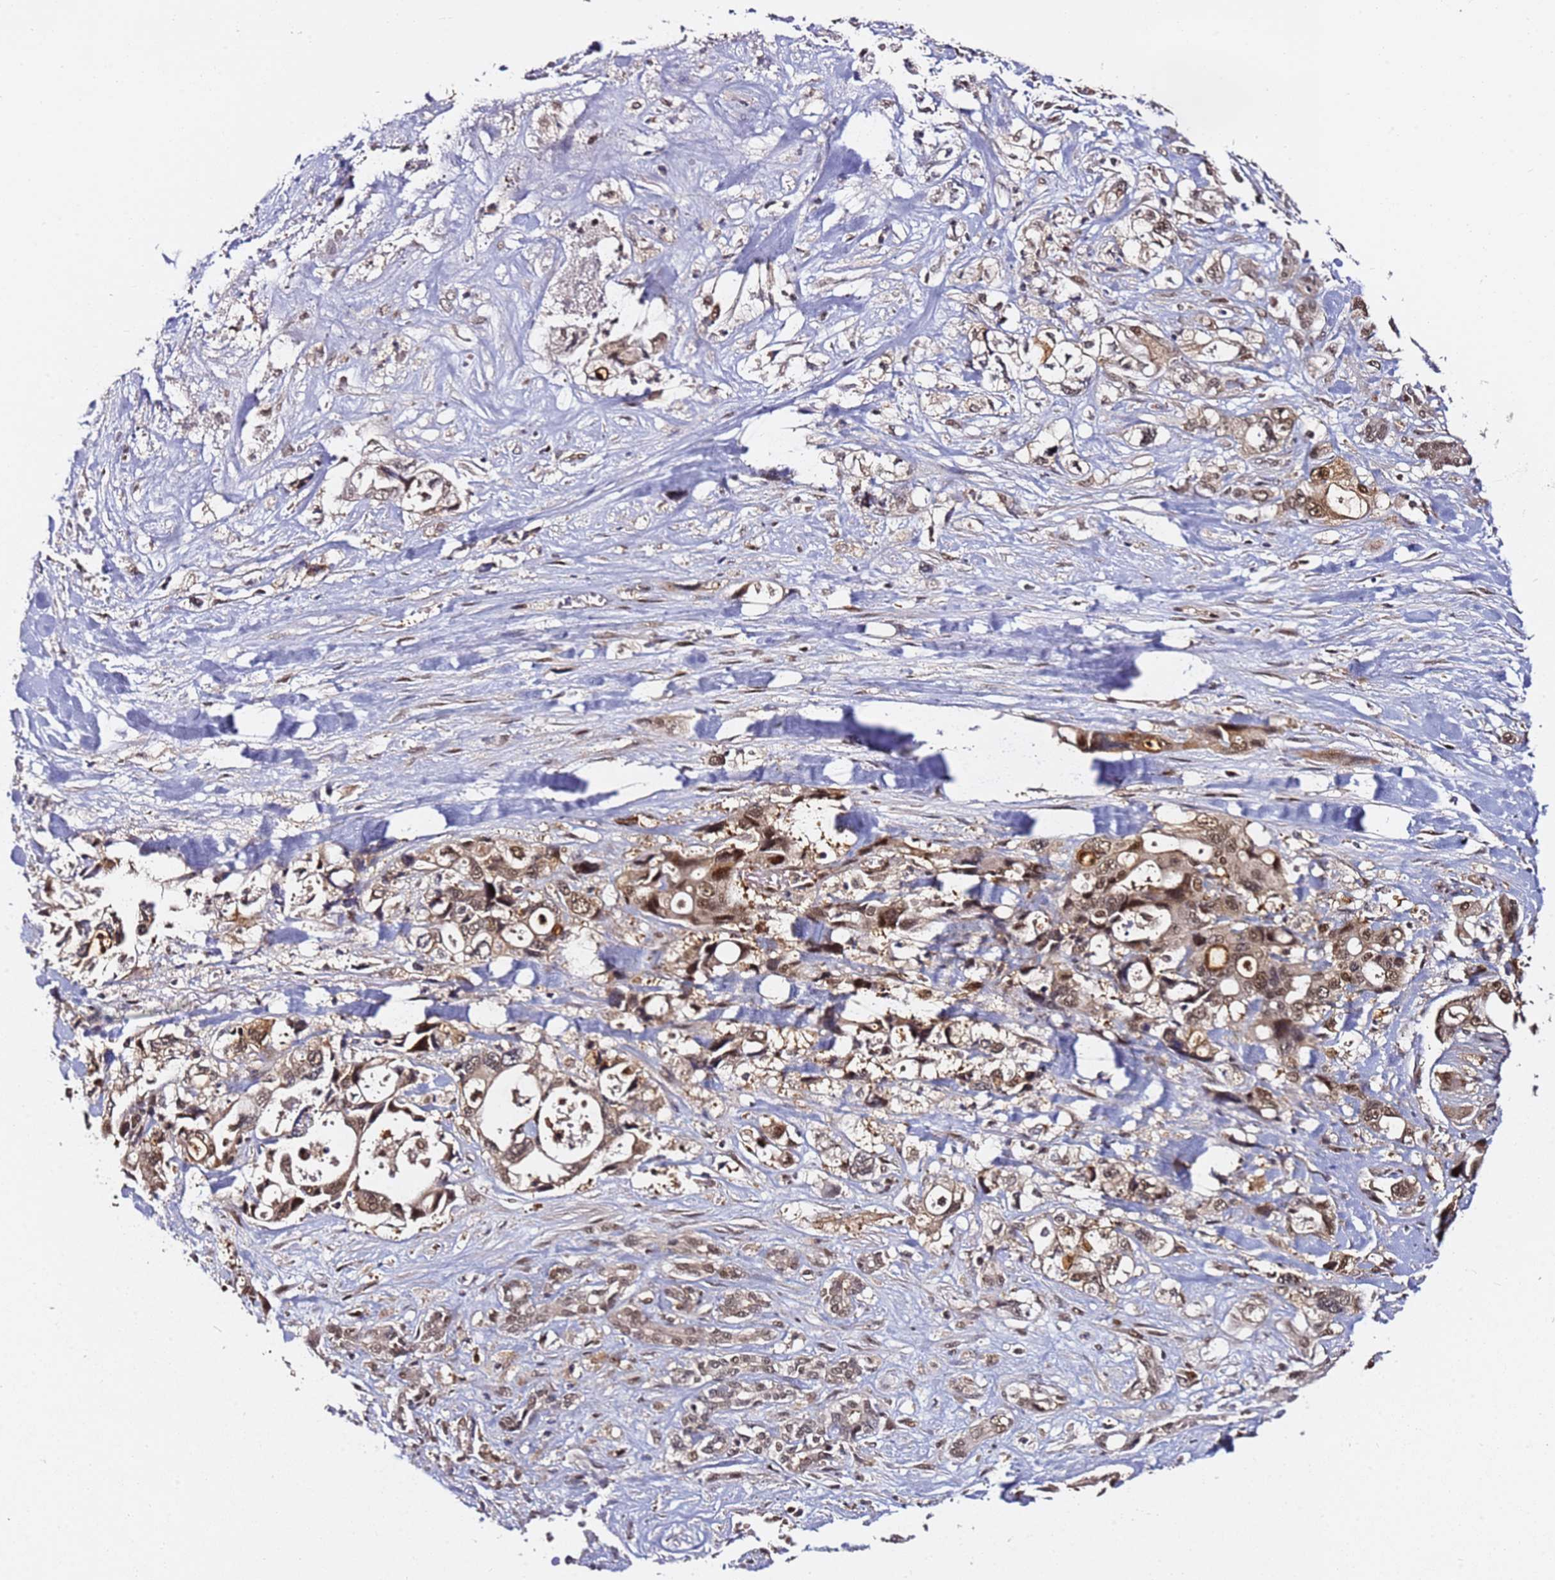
{"staining": {"intensity": "moderate", "quantity": ">75%", "location": "nuclear"}, "tissue": "pancreatic cancer", "cell_type": "Tumor cells", "image_type": "cancer", "snomed": [{"axis": "morphology", "description": "Adenocarcinoma, NOS"}, {"axis": "topography", "description": "Pancreas"}], "caption": "There is medium levels of moderate nuclear positivity in tumor cells of pancreatic adenocarcinoma, as demonstrated by immunohistochemical staining (brown color).", "gene": "RGS18", "patient": {"sex": "male", "age": 46}}